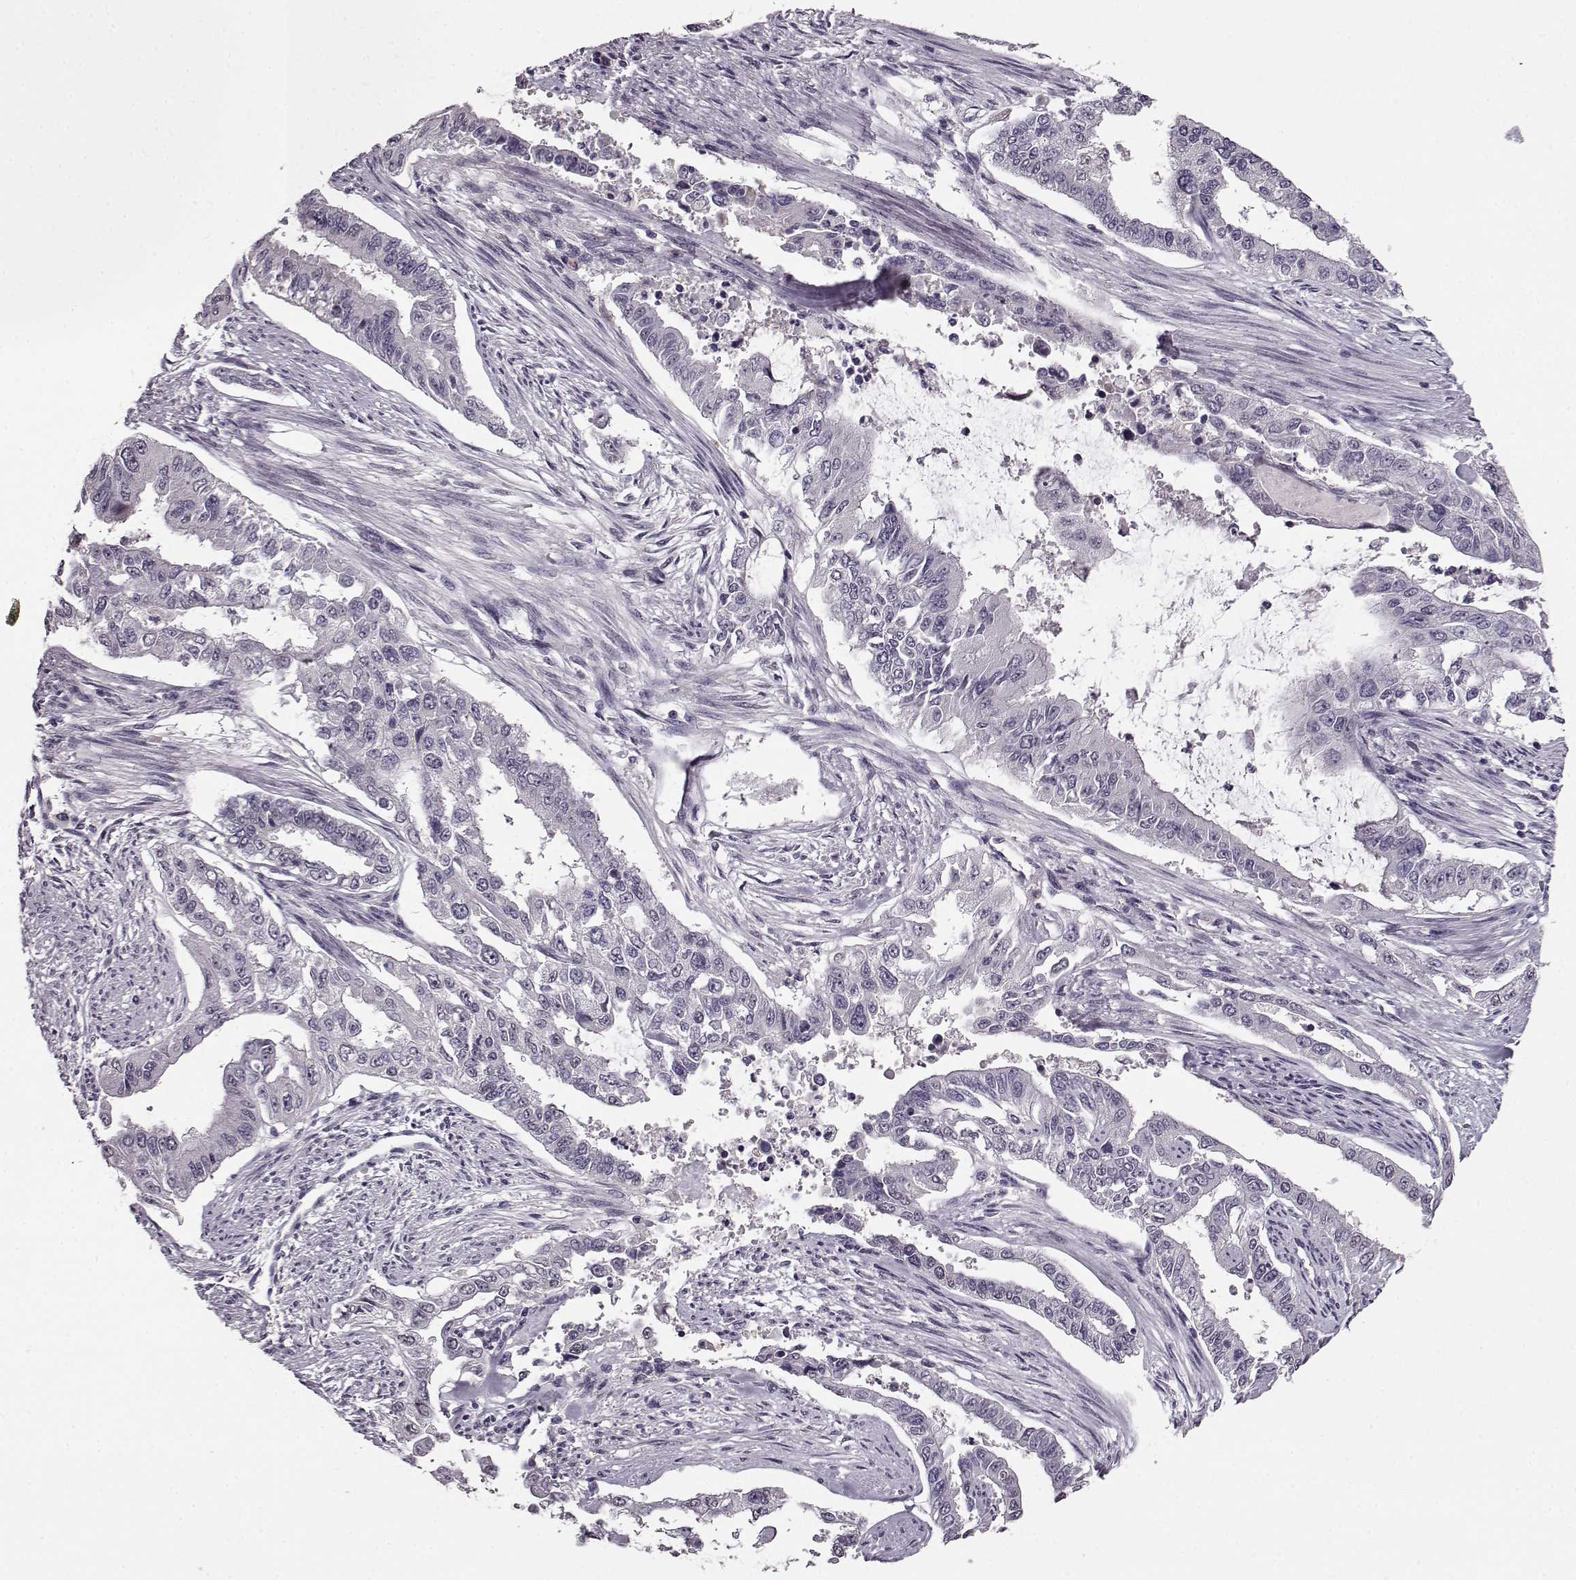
{"staining": {"intensity": "negative", "quantity": "none", "location": "none"}, "tissue": "endometrial cancer", "cell_type": "Tumor cells", "image_type": "cancer", "snomed": [{"axis": "morphology", "description": "Adenocarcinoma, NOS"}, {"axis": "topography", "description": "Uterus"}], "caption": "A histopathology image of human endometrial adenocarcinoma is negative for staining in tumor cells.", "gene": "RP1L1", "patient": {"sex": "female", "age": 59}}